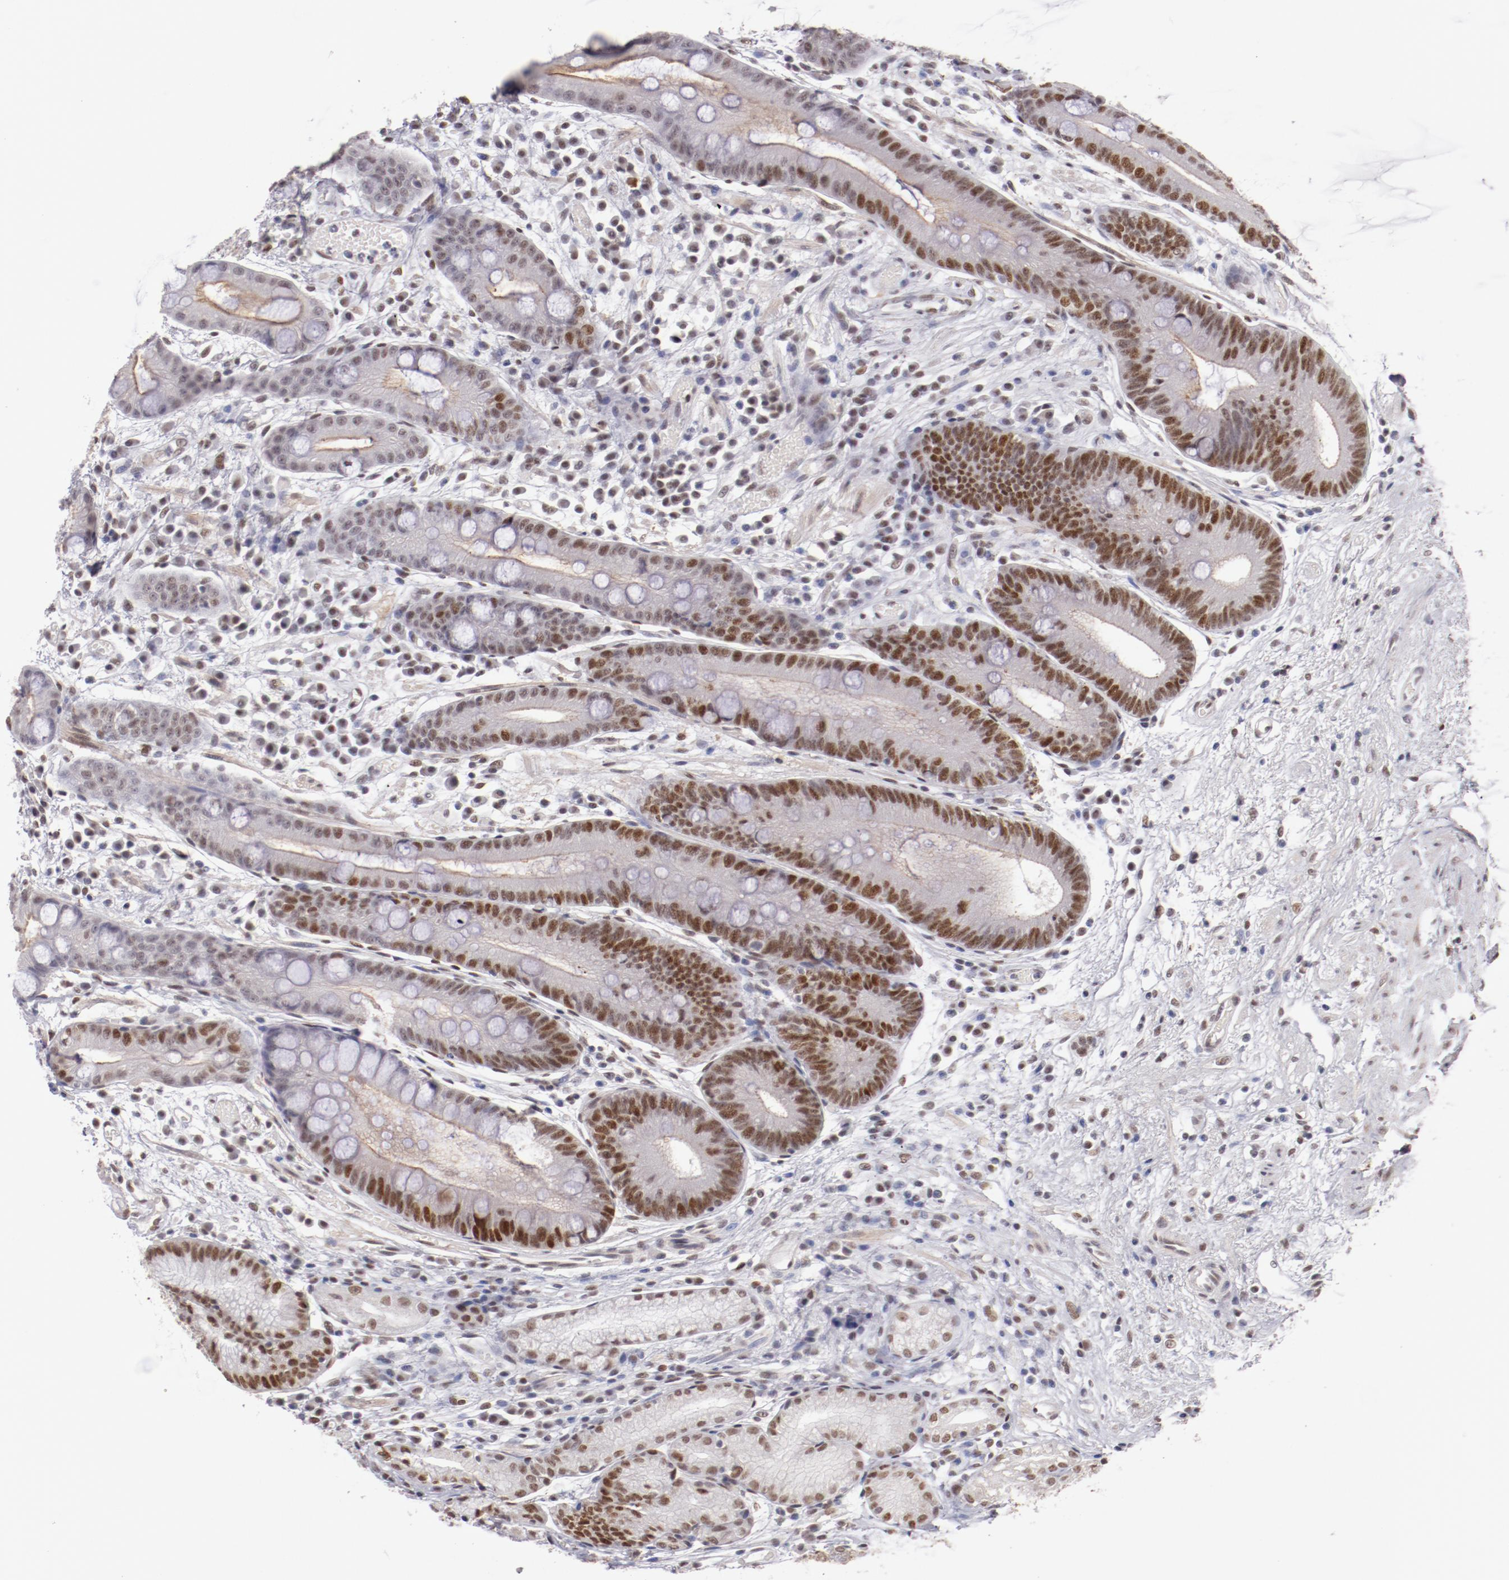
{"staining": {"intensity": "strong", "quantity": "25%-75%", "location": "nuclear"}, "tissue": "stomach", "cell_type": "Glandular cells", "image_type": "normal", "snomed": [{"axis": "morphology", "description": "Normal tissue, NOS"}, {"axis": "morphology", "description": "Inflammation, NOS"}, {"axis": "topography", "description": "Stomach, lower"}], "caption": "A micrograph showing strong nuclear expression in about 25%-75% of glandular cells in normal stomach, as visualized by brown immunohistochemical staining.", "gene": "TFAP4", "patient": {"sex": "male", "age": 59}}